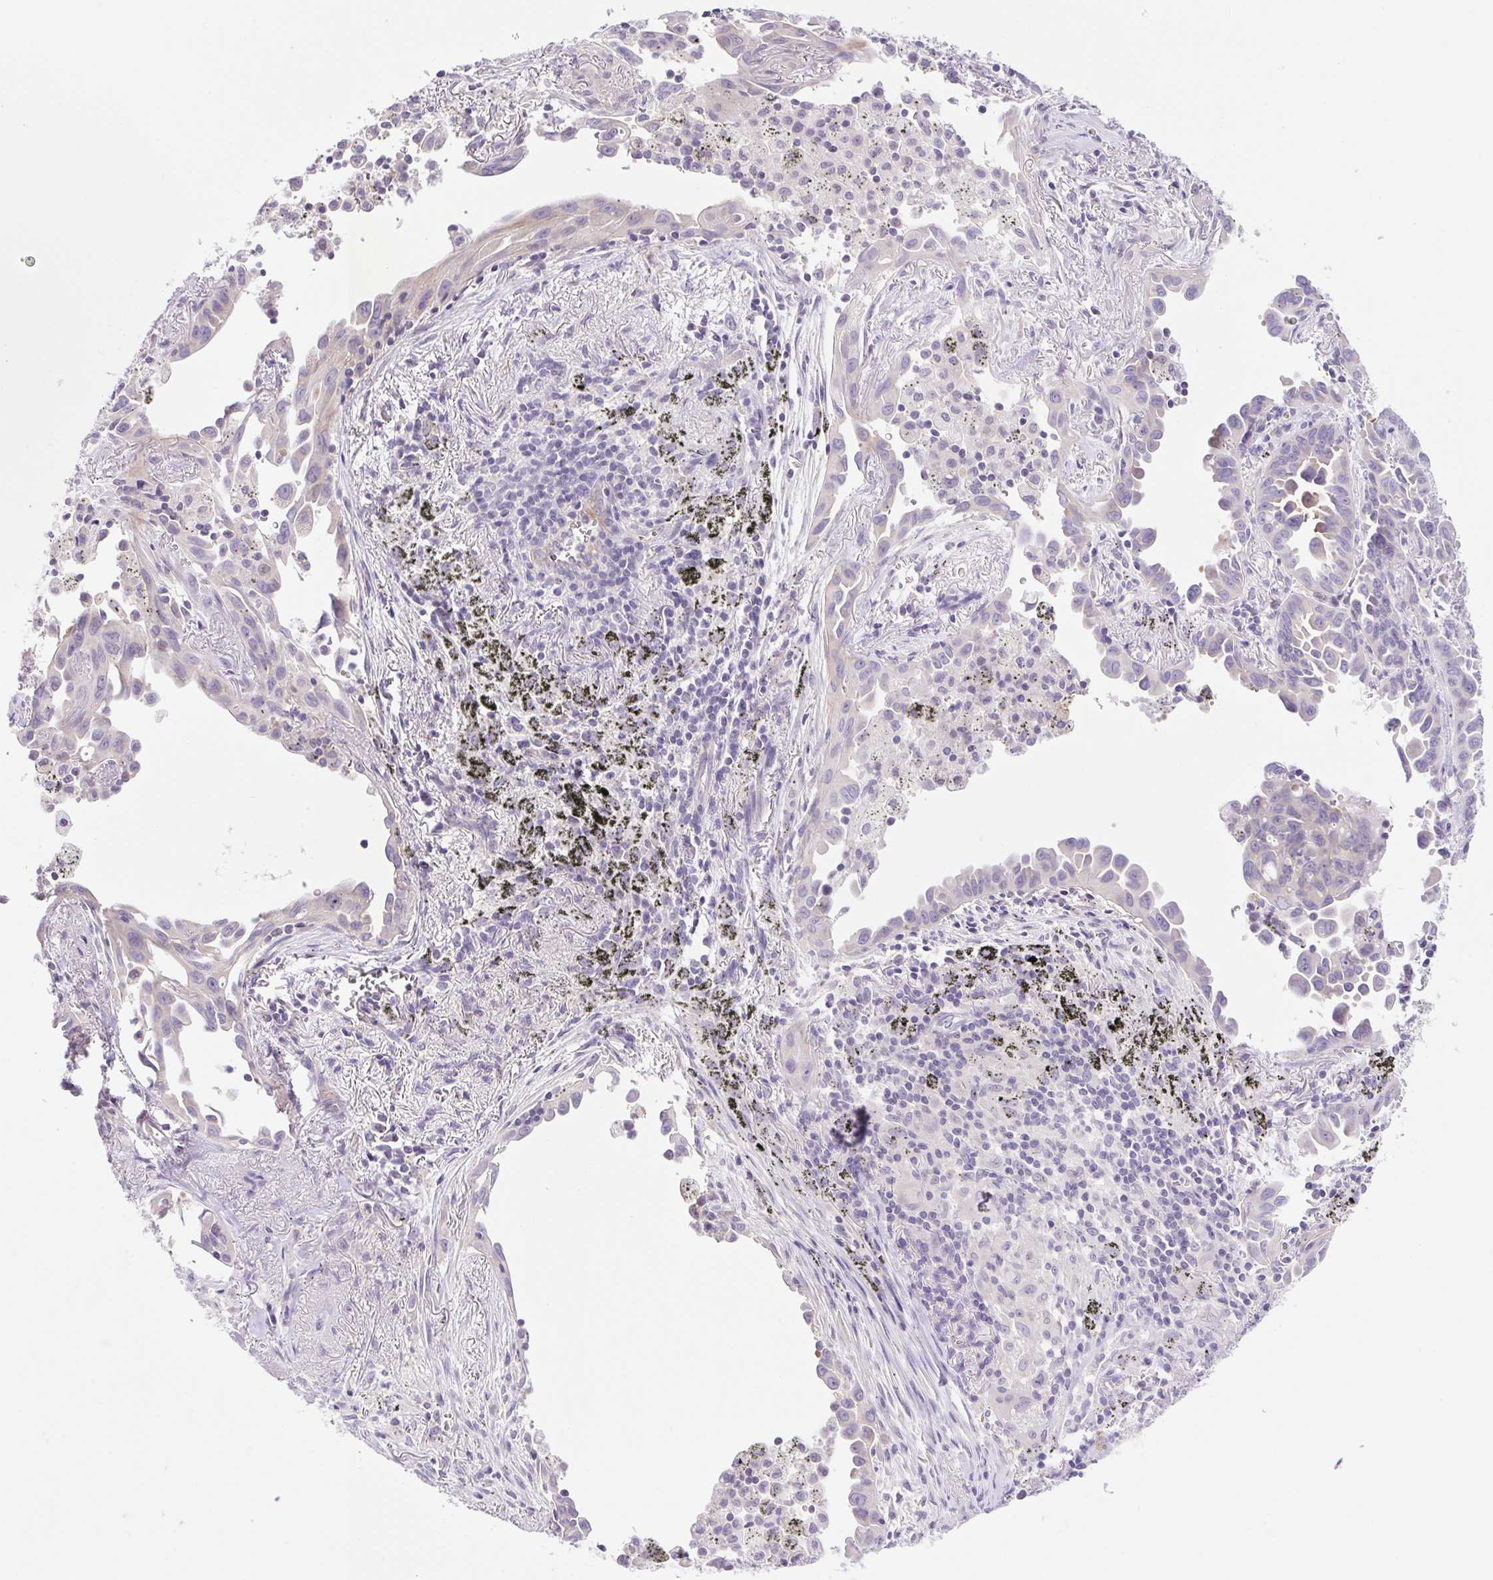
{"staining": {"intensity": "negative", "quantity": "none", "location": "none"}, "tissue": "lung cancer", "cell_type": "Tumor cells", "image_type": "cancer", "snomed": [{"axis": "morphology", "description": "Adenocarcinoma, NOS"}, {"axis": "topography", "description": "Lung"}], "caption": "Micrograph shows no significant protein positivity in tumor cells of lung cancer.", "gene": "FAM177B", "patient": {"sex": "male", "age": 68}}